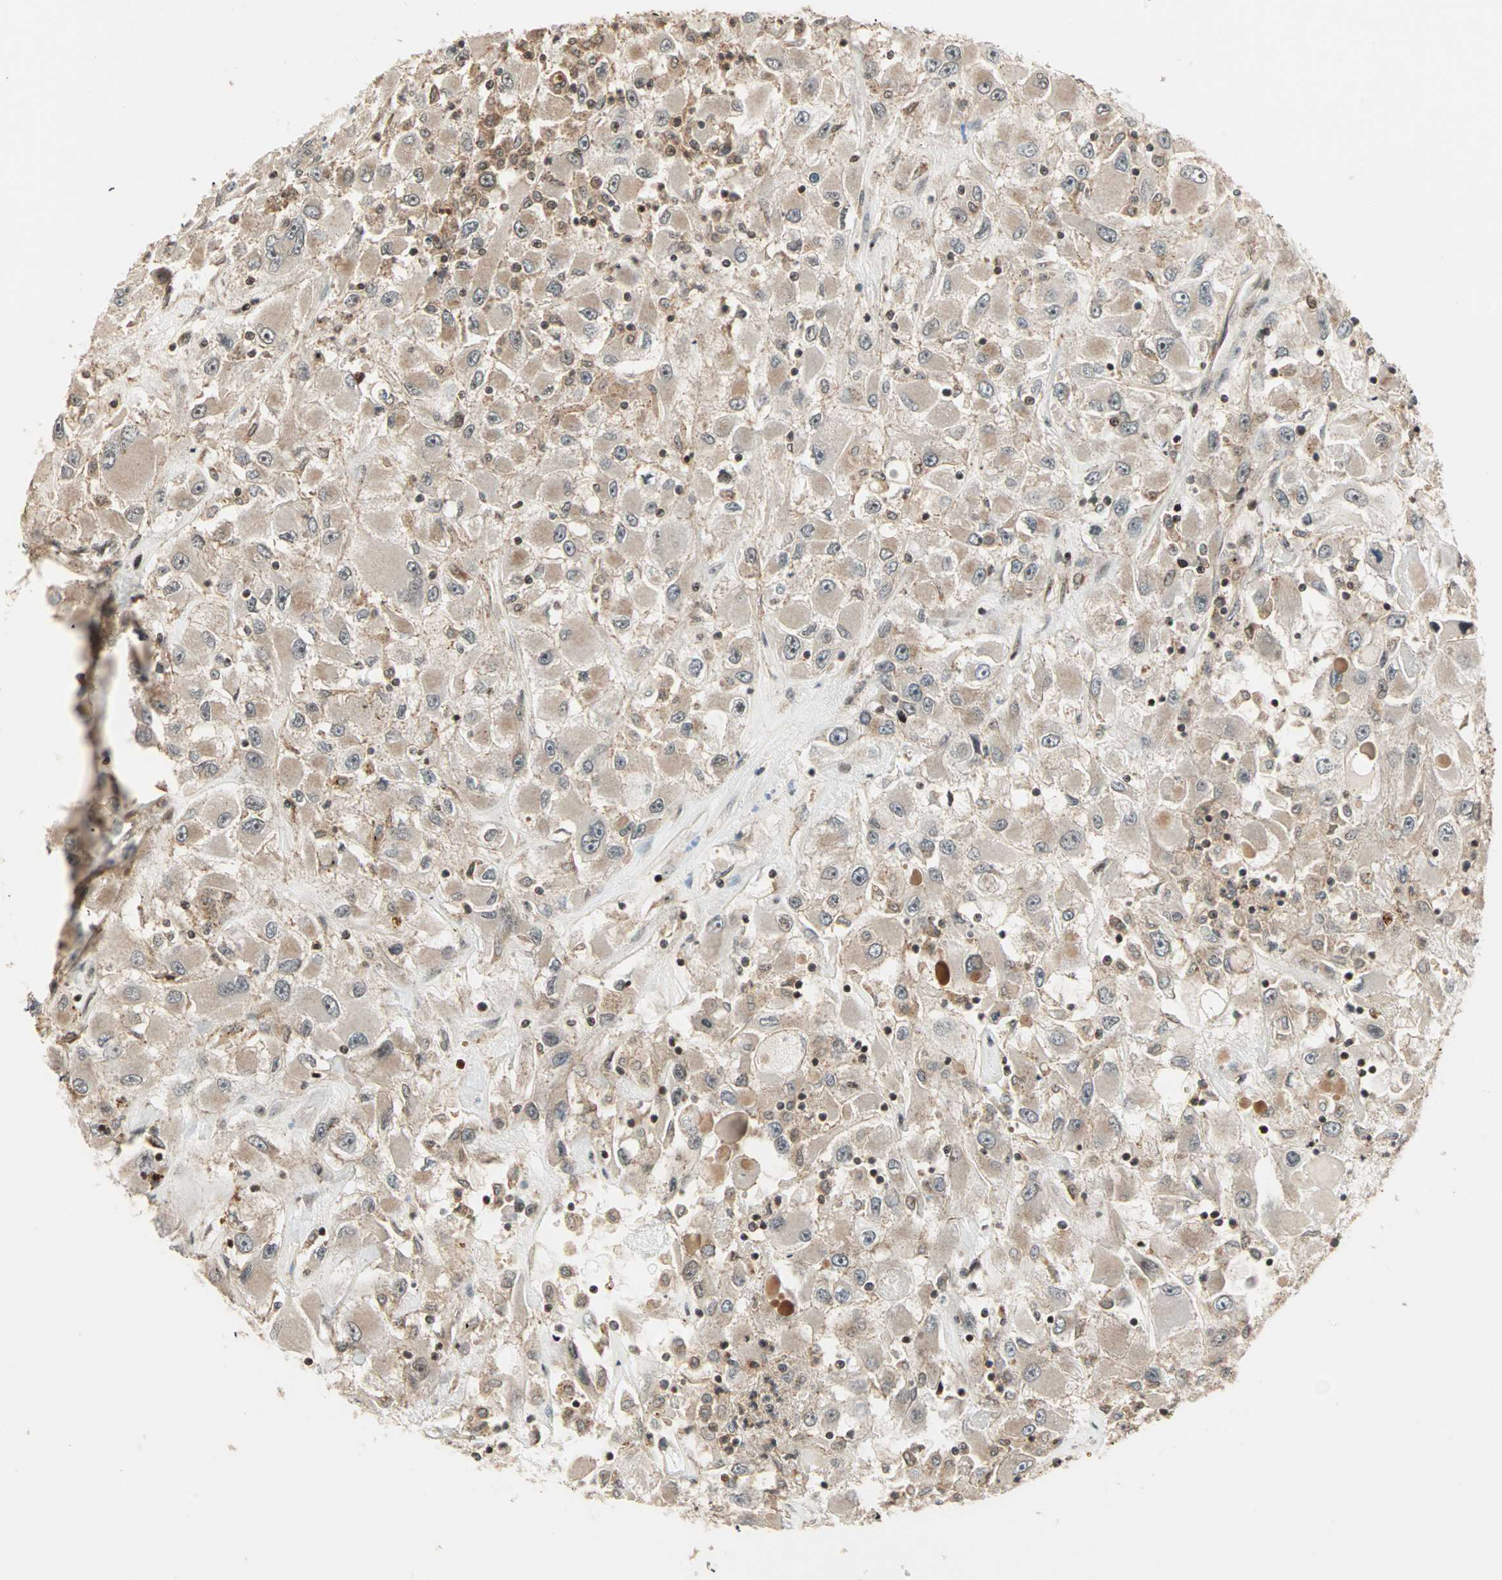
{"staining": {"intensity": "moderate", "quantity": ">75%", "location": "cytoplasmic/membranous,nuclear"}, "tissue": "renal cancer", "cell_type": "Tumor cells", "image_type": "cancer", "snomed": [{"axis": "morphology", "description": "Adenocarcinoma, NOS"}, {"axis": "topography", "description": "Kidney"}], "caption": "A high-resolution photomicrograph shows IHC staining of renal adenocarcinoma, which reveals moderate cytoplasmic/membranous and nuclear positivity in approximately >75% of tumor cells.", "gene": "ZBED9", "patient": {"sex": "female", "age": 52}}